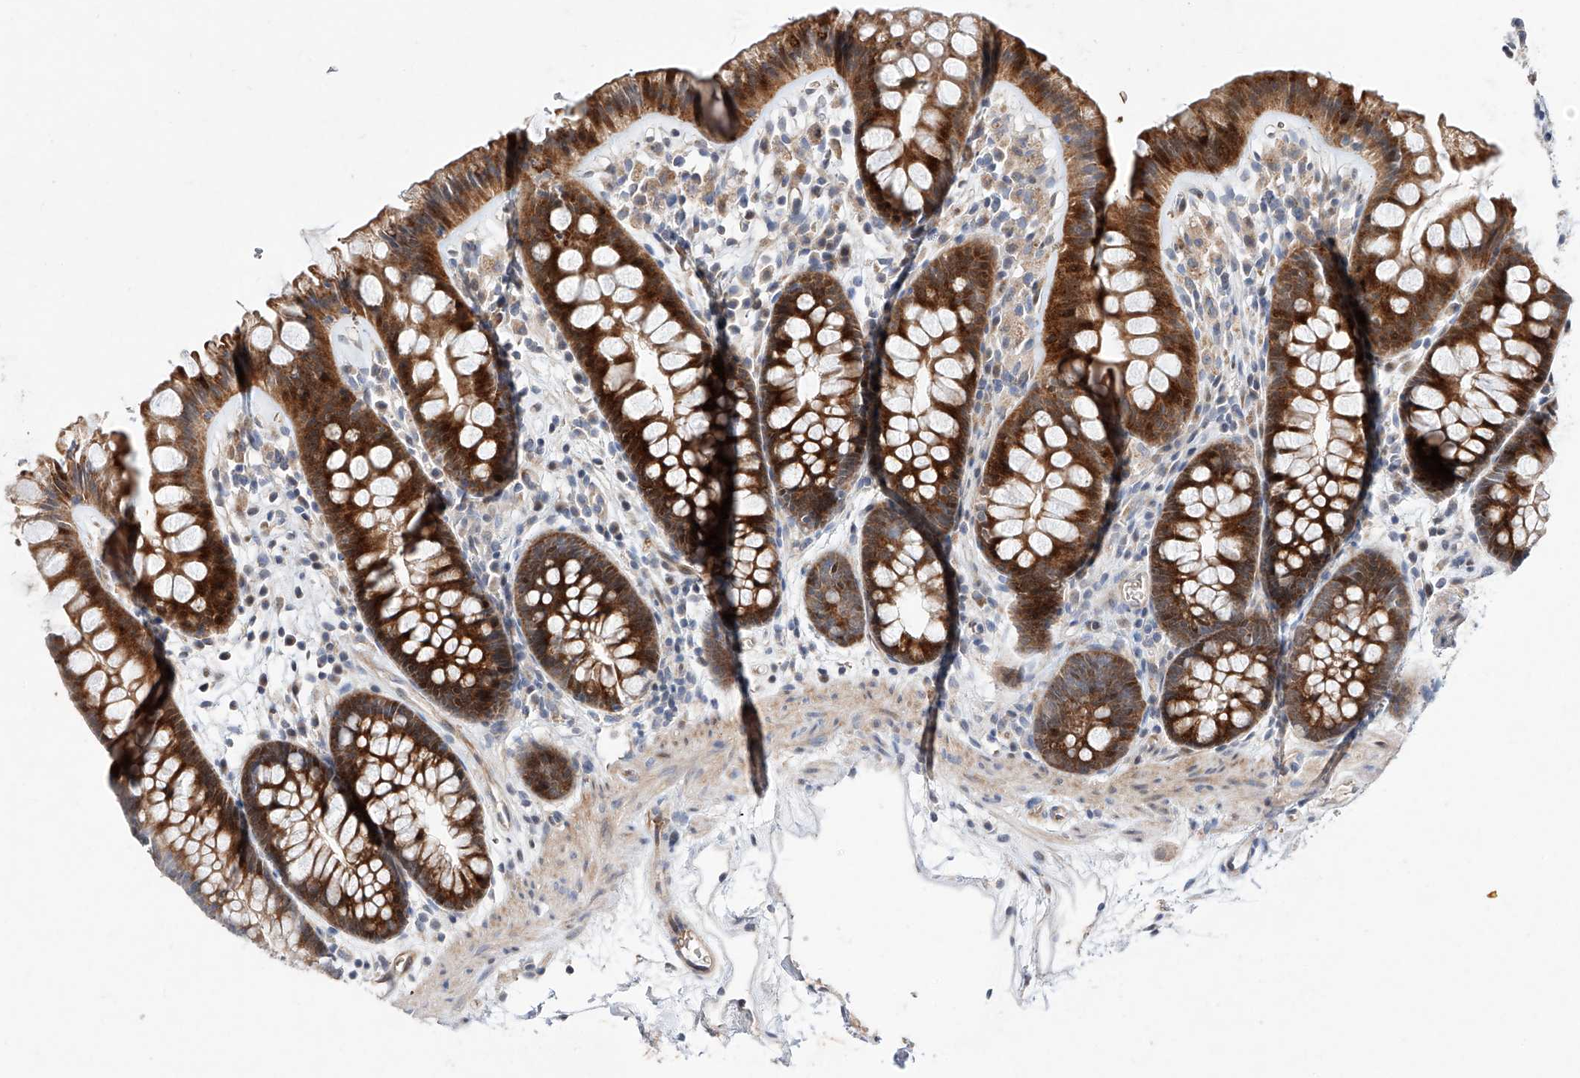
{"staining": {"intensity": "moderate", "quantity": ">75%", "location": "cytoplasmic/membranous"}, "tissue": "colon", "cell_type": "Endothelial cells", "image_type": "normal", "snomed": [{"axis": "morphology", "description": "Normal tissue, NOS"}, {"axis": "topography", "description": "Colon"}], "caption": "Moderate cytoplasmic/membranous expression for a protein is present in approximately >75% of endothelial cells of benign colon using immunohistochemistry.", "gene": "FUCA2", "patient": {"sex": "female", "age": 62}}